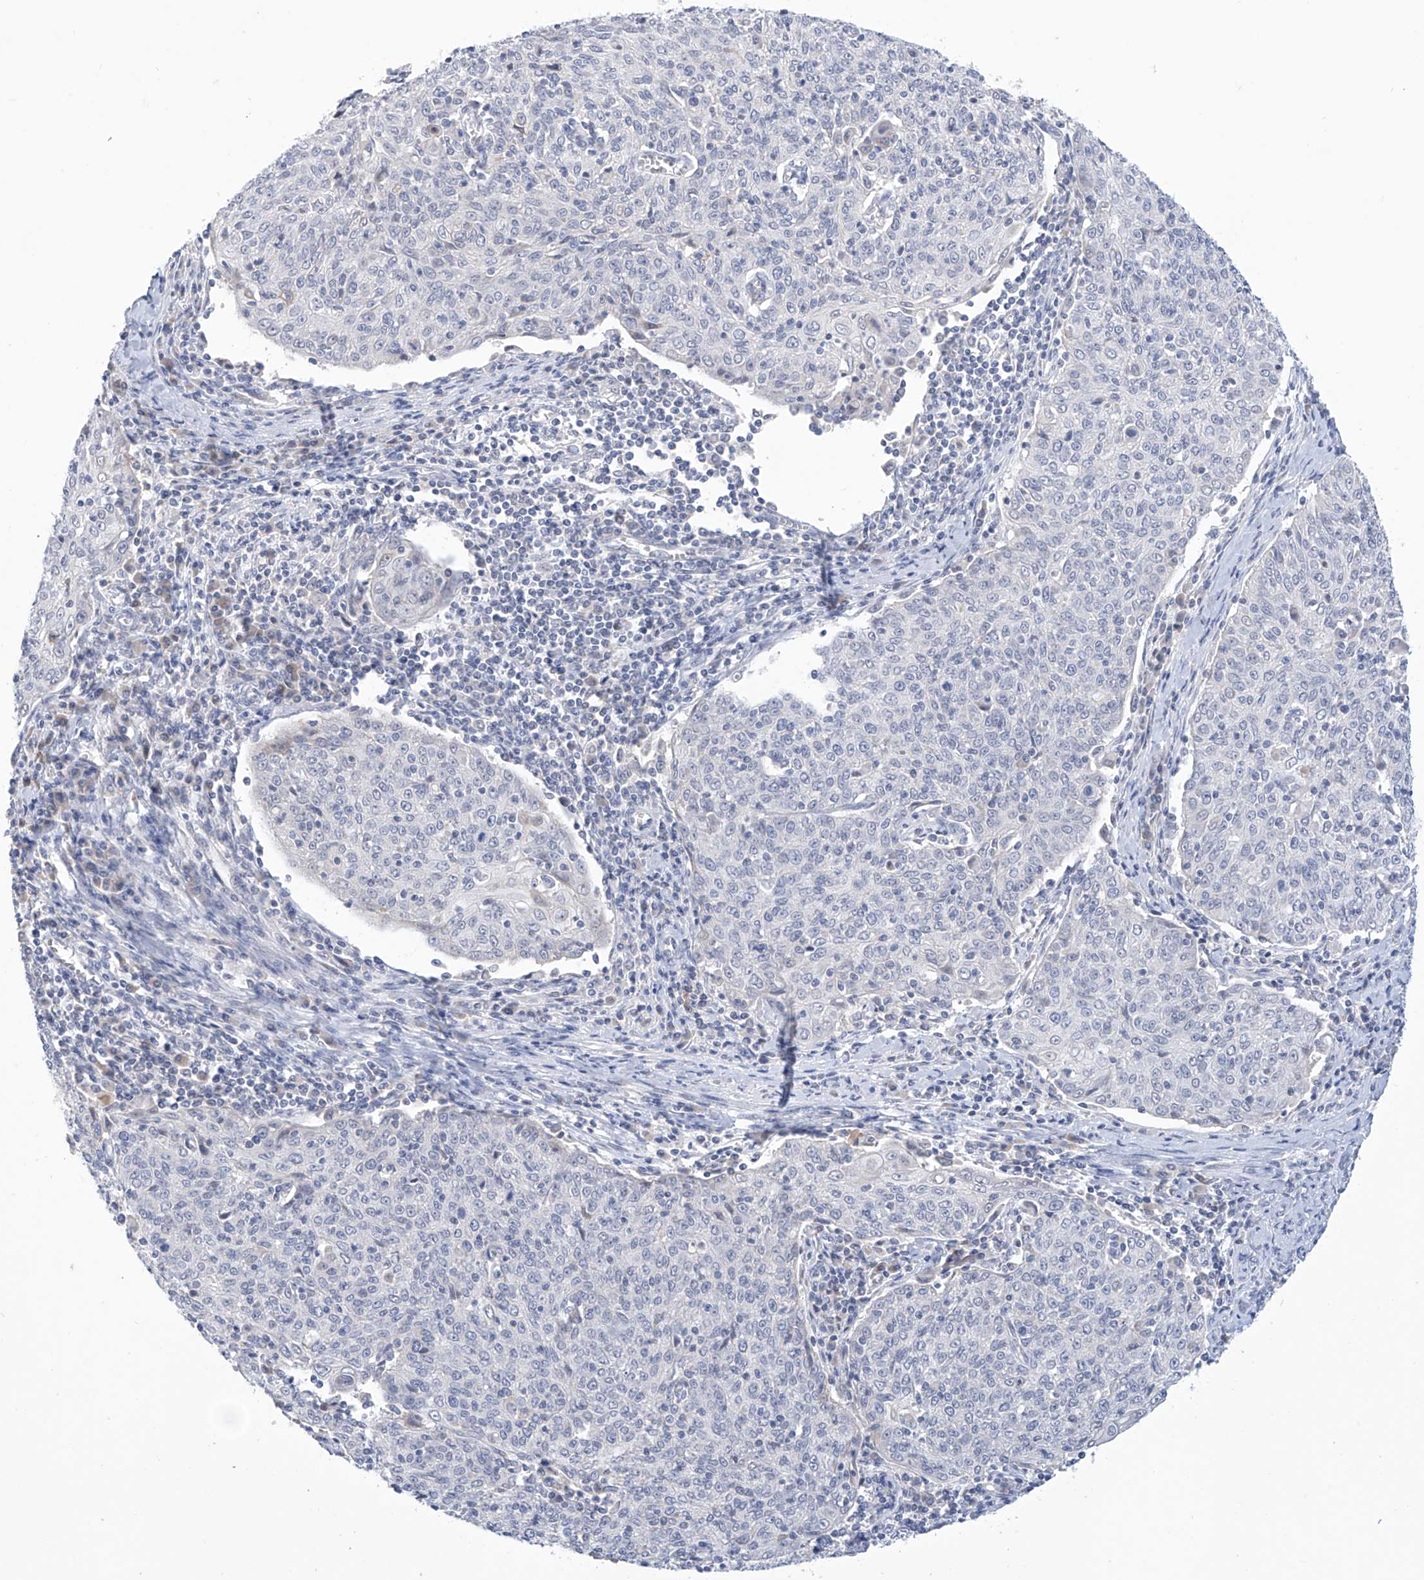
{"staining": {"intensity": "negative", "quantity": "none", "location": "none"}, "tissue": "cervical cancer", "cell_type": "Tumor cells", "image_type": "cancer", "snomed": [{"axis": "morphology", "description": "Squamous cell carcinoma, NOS"}, {"axis": "topography", "description": "Cervix"}], "caption": "Cervical cancer (squamous cell carcinoma) was stained to show a protein in brown. There is no significant staining in tumor cells. (Brightfield microscopy of DAB IHC at high magnification).", "gene": "IBA57", "patient": {"sex": "female", "age": 48}}